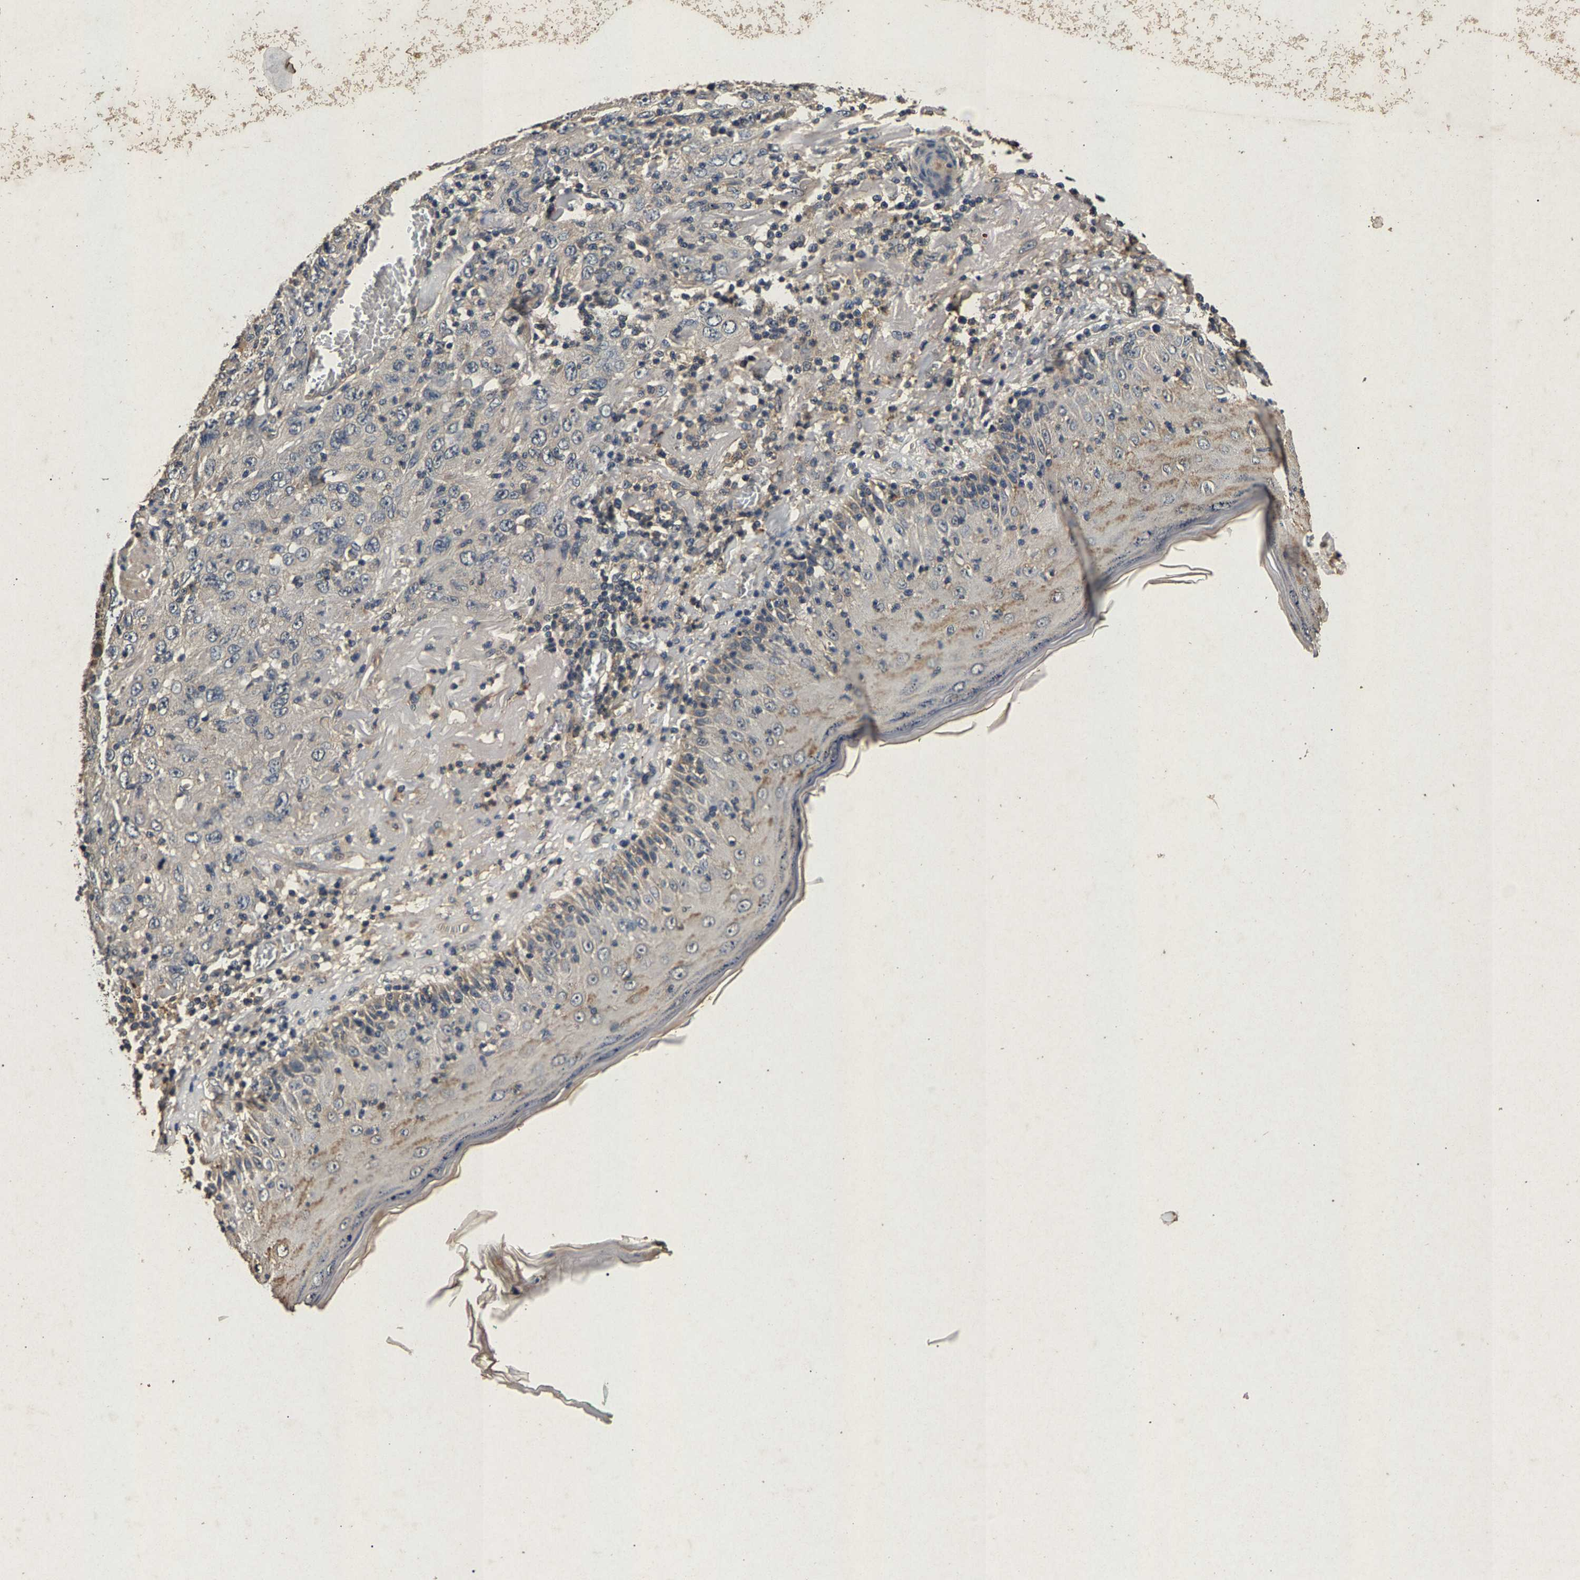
{"staining": {"intensity": "negative", "quantity": "none", "location": "none"}, "tissue": "skin cancer", "cell_type": "Tumor cells", "image_type": "cancer", "snomed": [{"axis": "morphology", "description": "Squamous cell carcinoma, NOS"}, {"axis": "topography", "description": "Skin"}], "caption": "Immunohistochemistry of human skin cancer reveals no positivity in tumor cells.", "gene": "PPP1CC", "patient": {"sex": "female", "age": 88}}